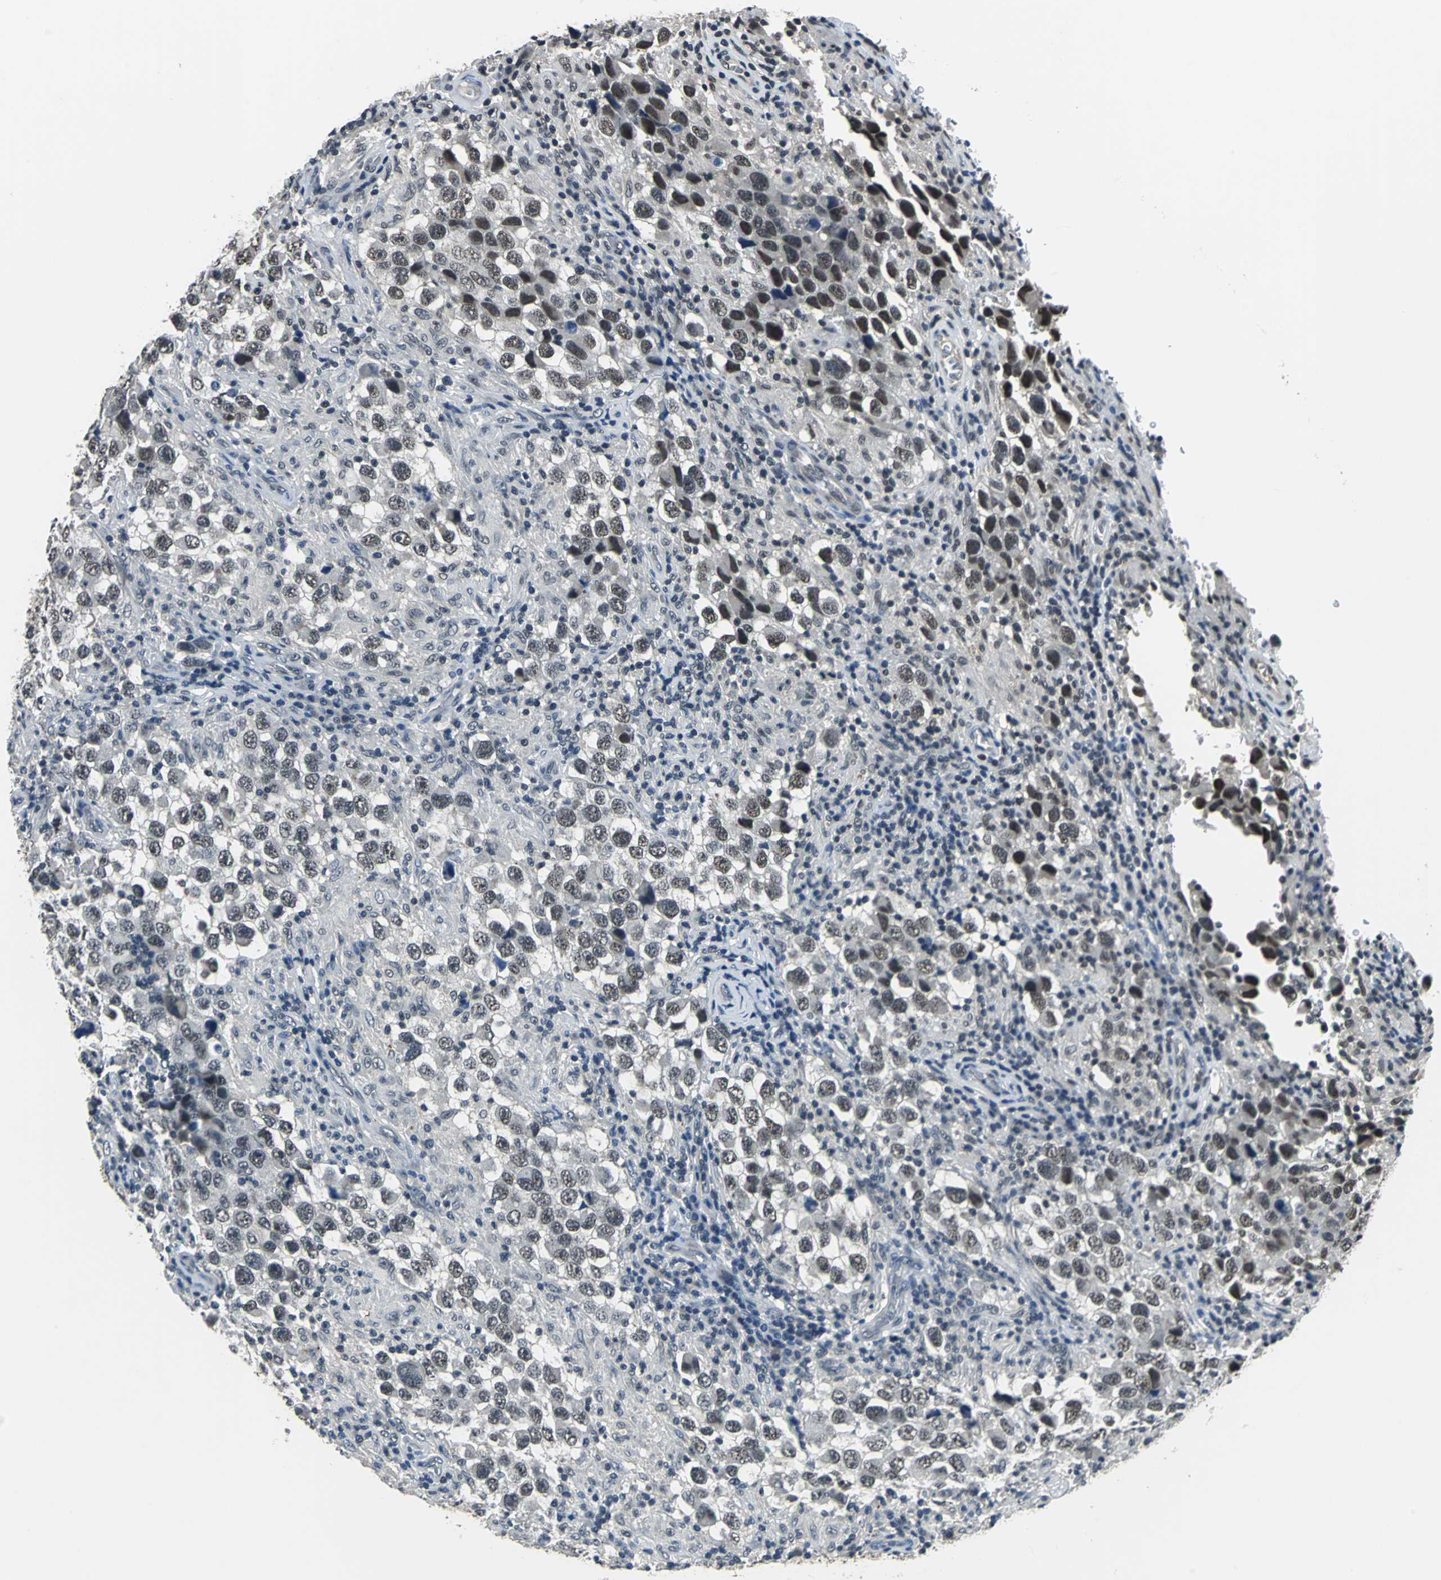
{"staining": {"intensity": "moderate", "quantity": ">75%", "location": "nuclear"}, "tissue": "testis cancer", "cell_type": "Tumor cells", "image_type": "cancer", "snomed": [{"axis": "morphology", "description": "Carcinoma, Embryonal, NOS"}, {"axis": "topography", "description": "Testis"}], "caption": "High-magnification brightfield microscopy of testis cancer stained with DAB (brown) and counterstained with hematoxylin (blue). tumor cells exhibit moderate nuclear staining is identified in about>75% of cells.", "gene": "RBM14", "patient": {"sex": "male", "age": 21}}